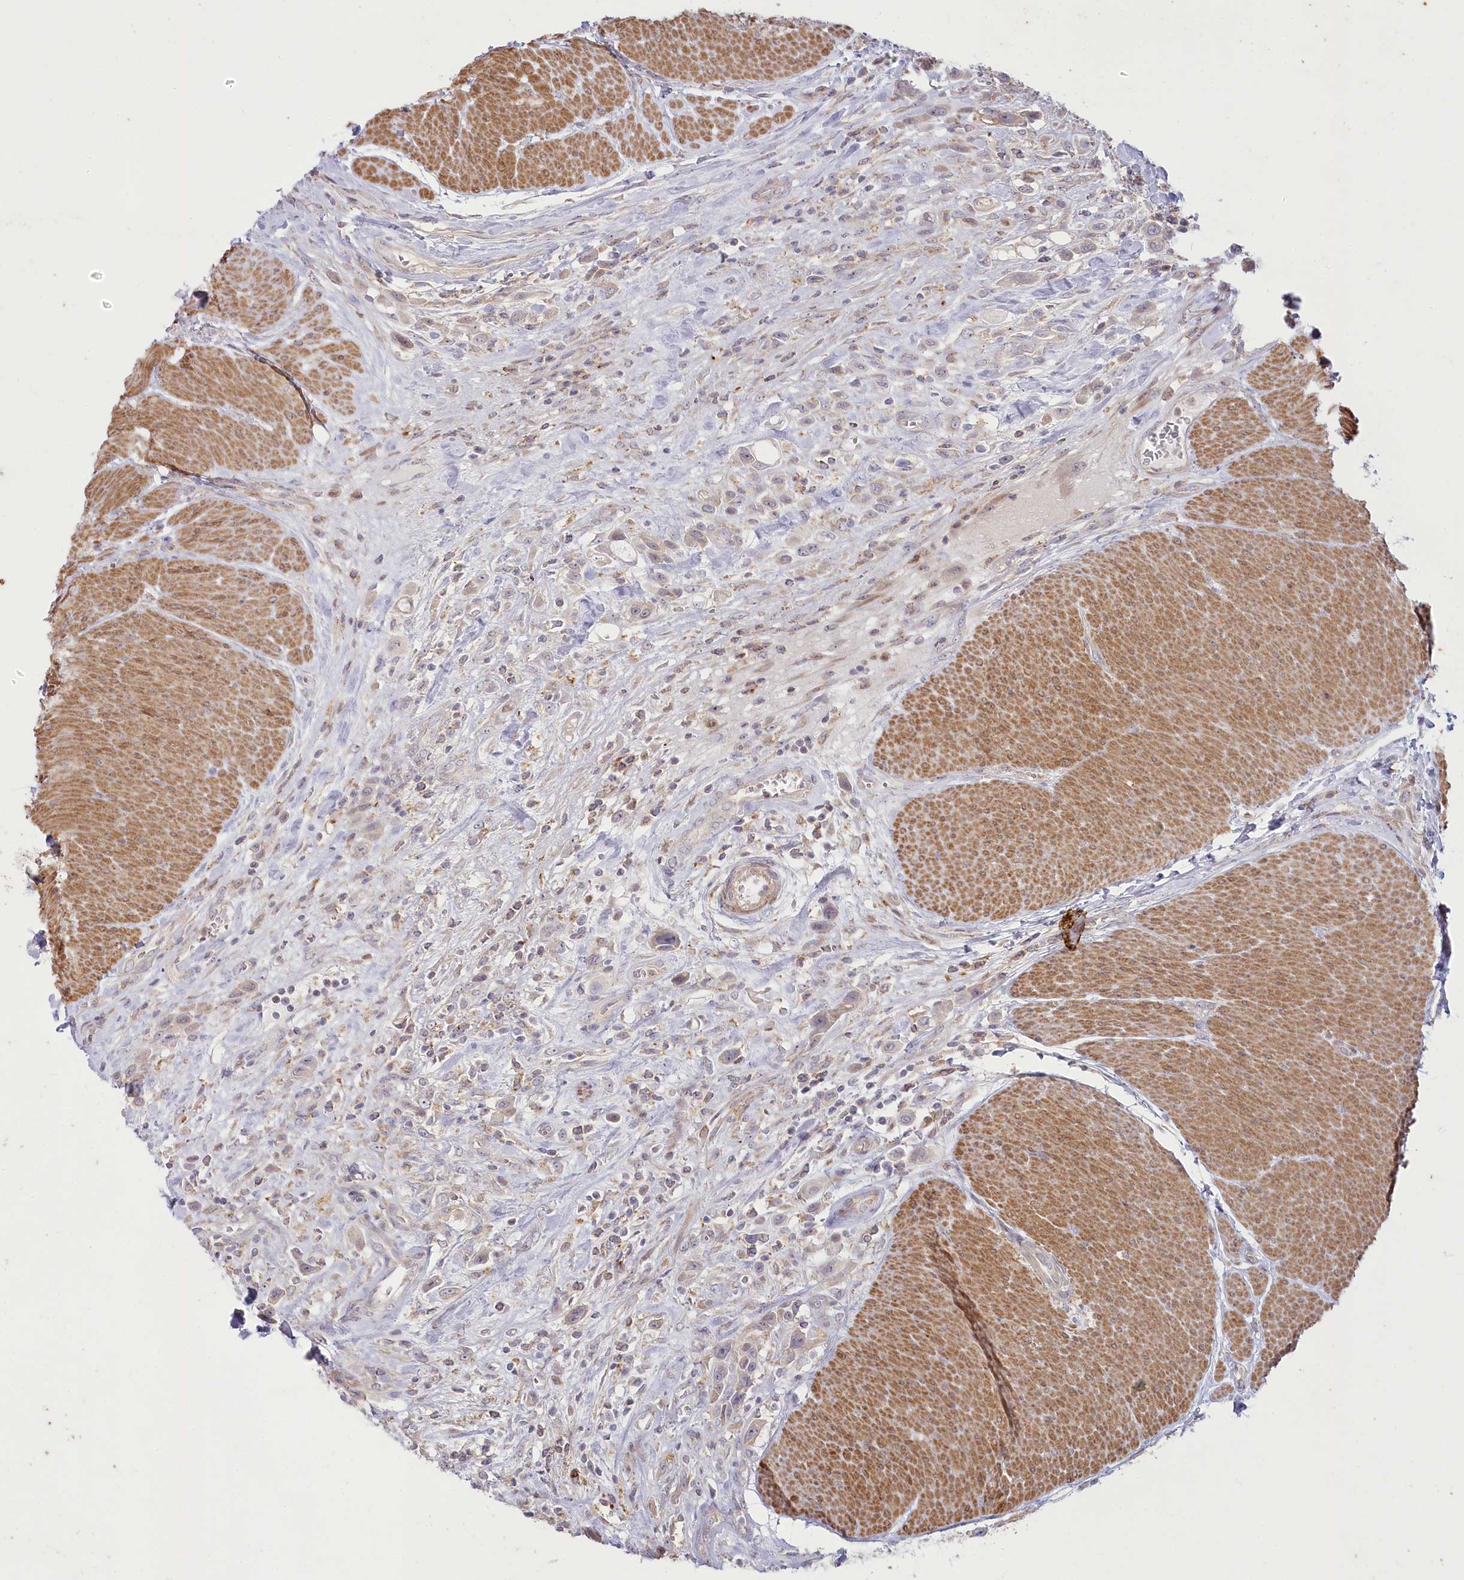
{"staining": {"intensity": "weak", "quantity": "<25%", "location": "cytoplasmic/membranous"}, "tissue": "urothelial cancer", "cell_type": "Tumor cells", "image_type": "cancer", "snomed": [{"axis": "morphology", "description": "Urothelial carcinoma, High grade"}, {"axis": "topography", "description": "Urinary bladder"}], "caption": "IHC micrograph of neoplastic tissue: urothelial cancer stained with DAB shows no significant protein staining in tumor cells.", "gene": "MTG1", "patient": {"sex": "male", "age": 50}}